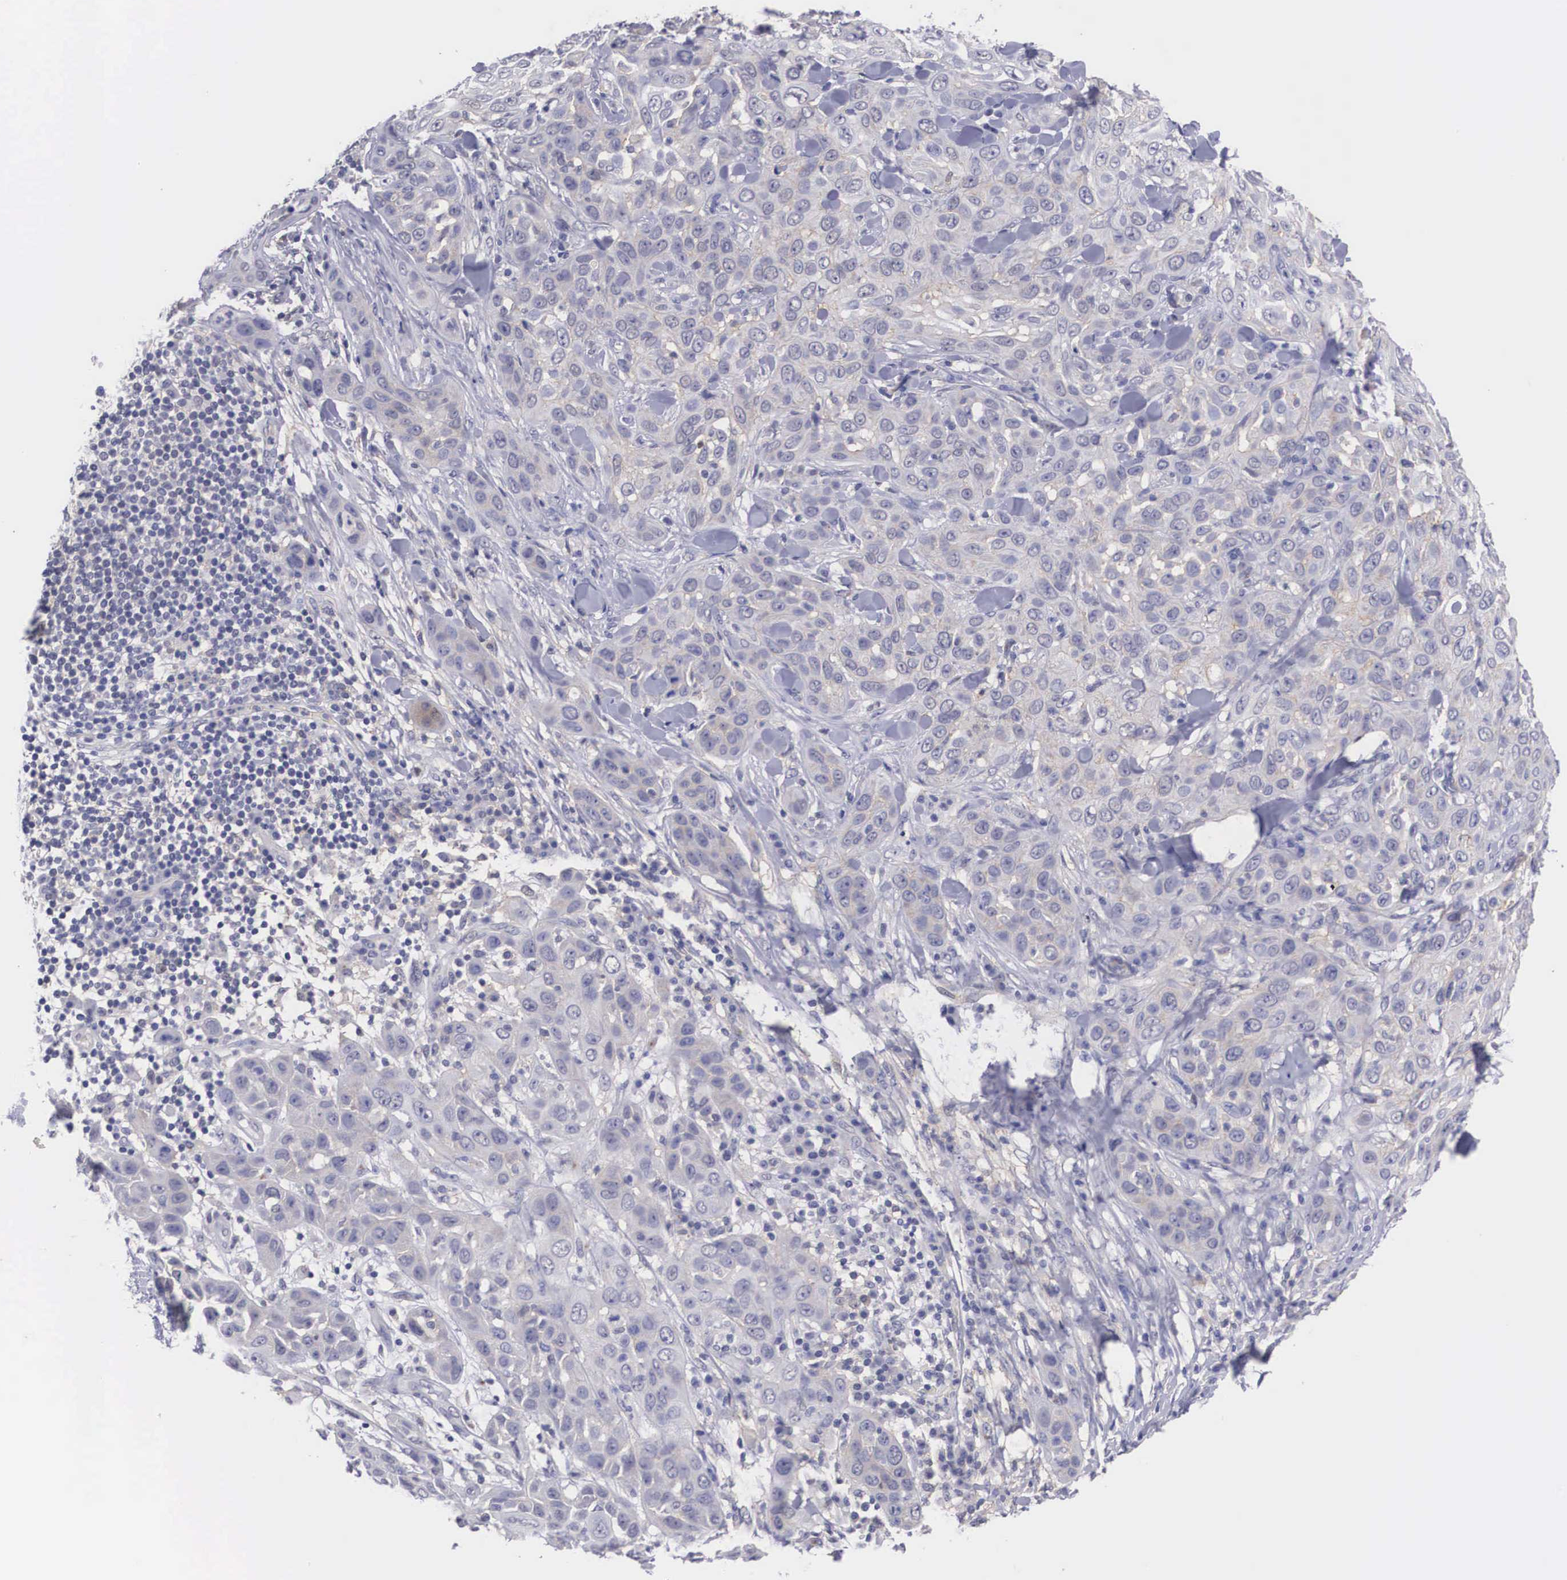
{"staining": {"intensity": "weak", "quantity": "25%-75%", "location": "cytoplasmic/membranous"}, "tissue": "skin cancer", "cell_type": "Tumor cells", "image_type": "cancer", "snomed": [{"axis": "morphology", "description": "Squamous cell carcinoma, NOS"}, {"axis": "topography", "description": "Skin"}], "caption": "Protein analysis of squamous cell carcinoma (skin) tissue demonstrates weak cytoplasmic/membranous staining in about 25%-75% of tumor cells.", "gene": "NR4A2", "patient": {"sex": "male", "age": 84}}